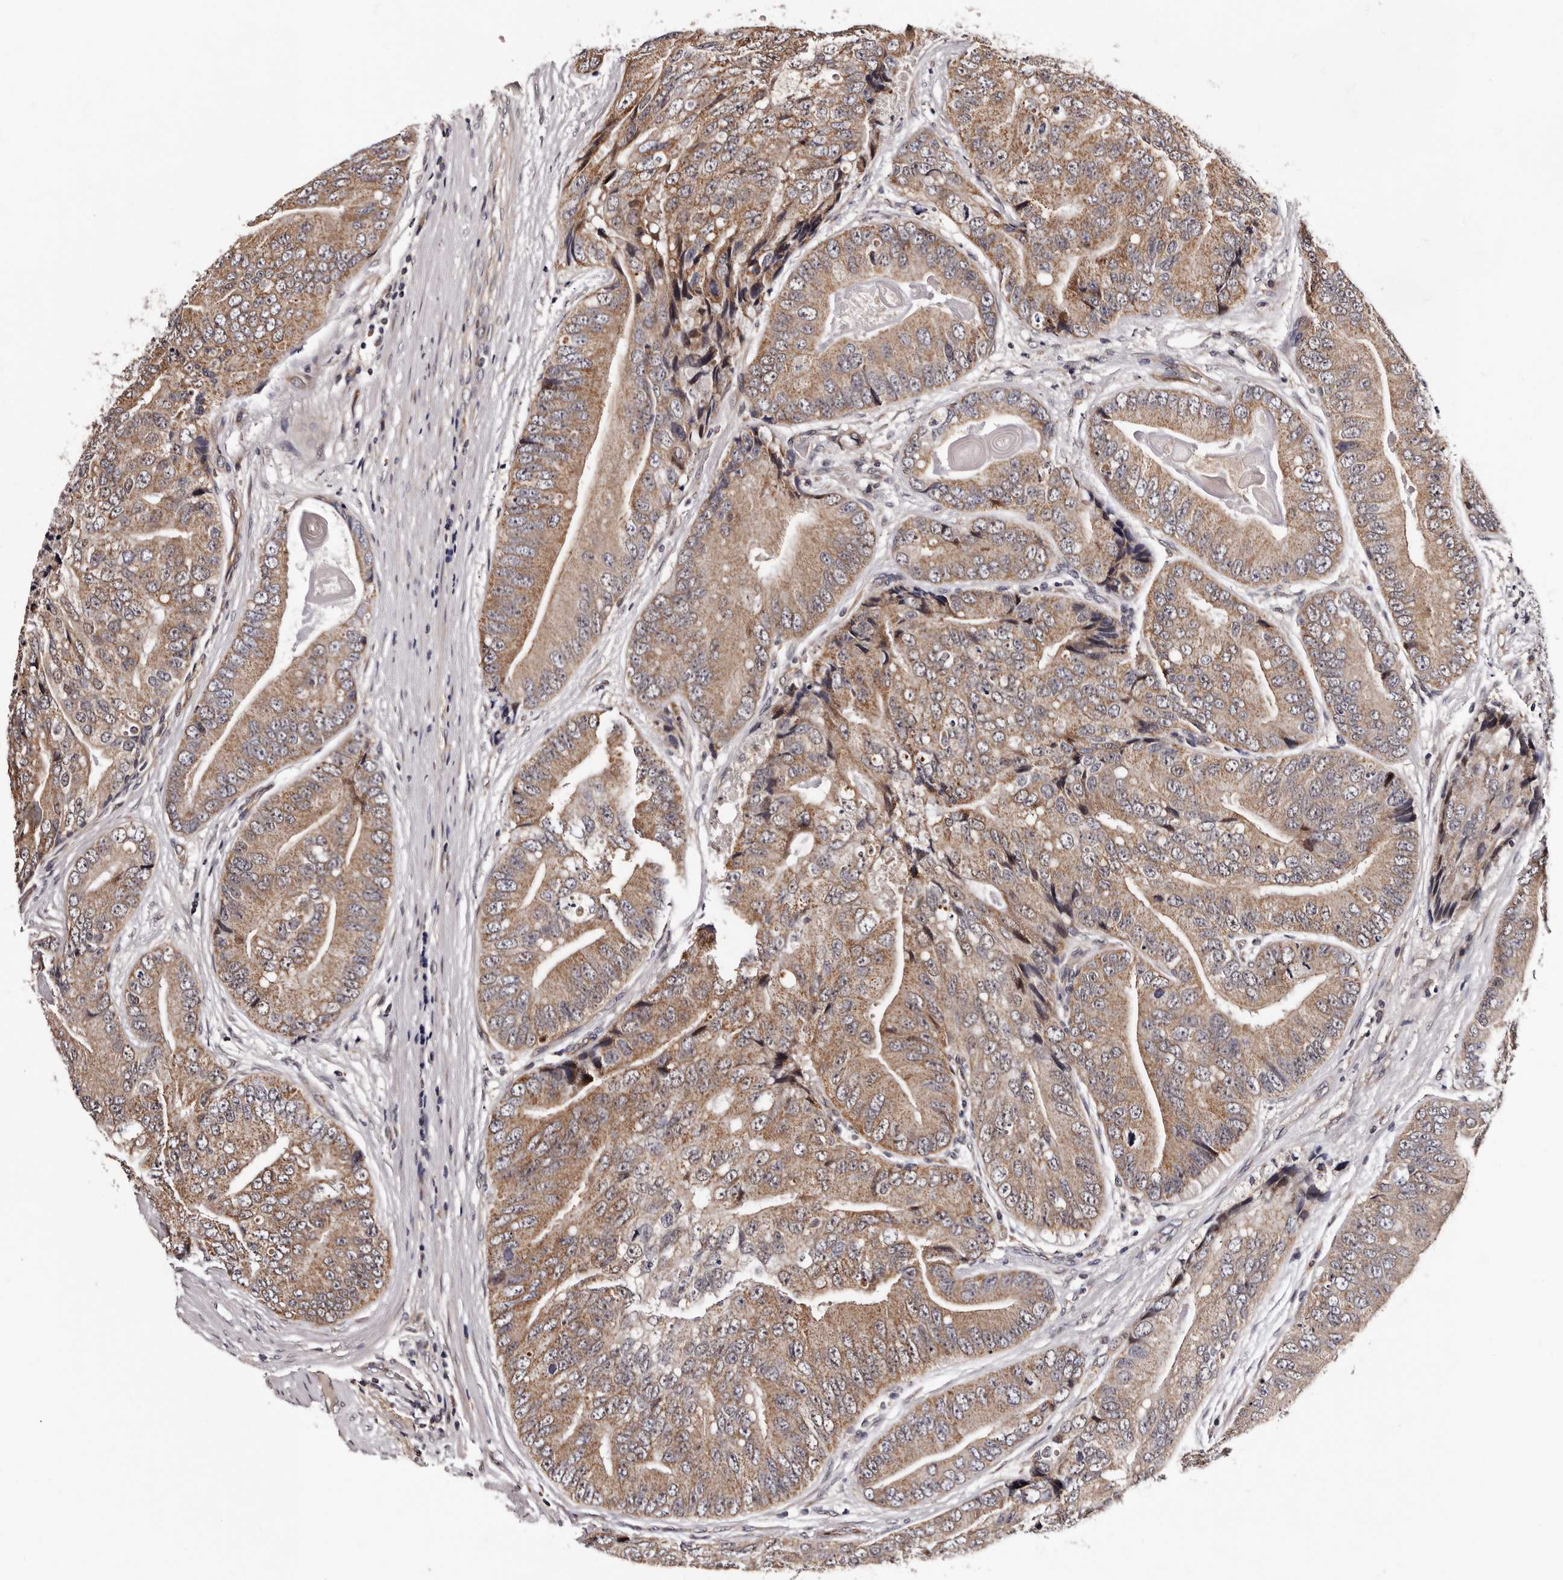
{"staining": {"intensity": "moderate", "quantity": ">75%", "location": "cytoplasmic/membranous"}, "tissue": "prostate cancer", "cell_type": "Tumor cells", "image_type": "cancer", "snomed": [{"axis": "morphology", "description": "Adenocarcinoma, High grade"}, {"axis": "topography", "description": "Prostate"}], "caption": "Human prostate cancer stained for a protein (brown) reveals moderate cytoplasmic/membranous positive positivity in about >75% of tumor cells.", "gene": "GLRX3", "patient": {"sex": "male", "age": 70}}